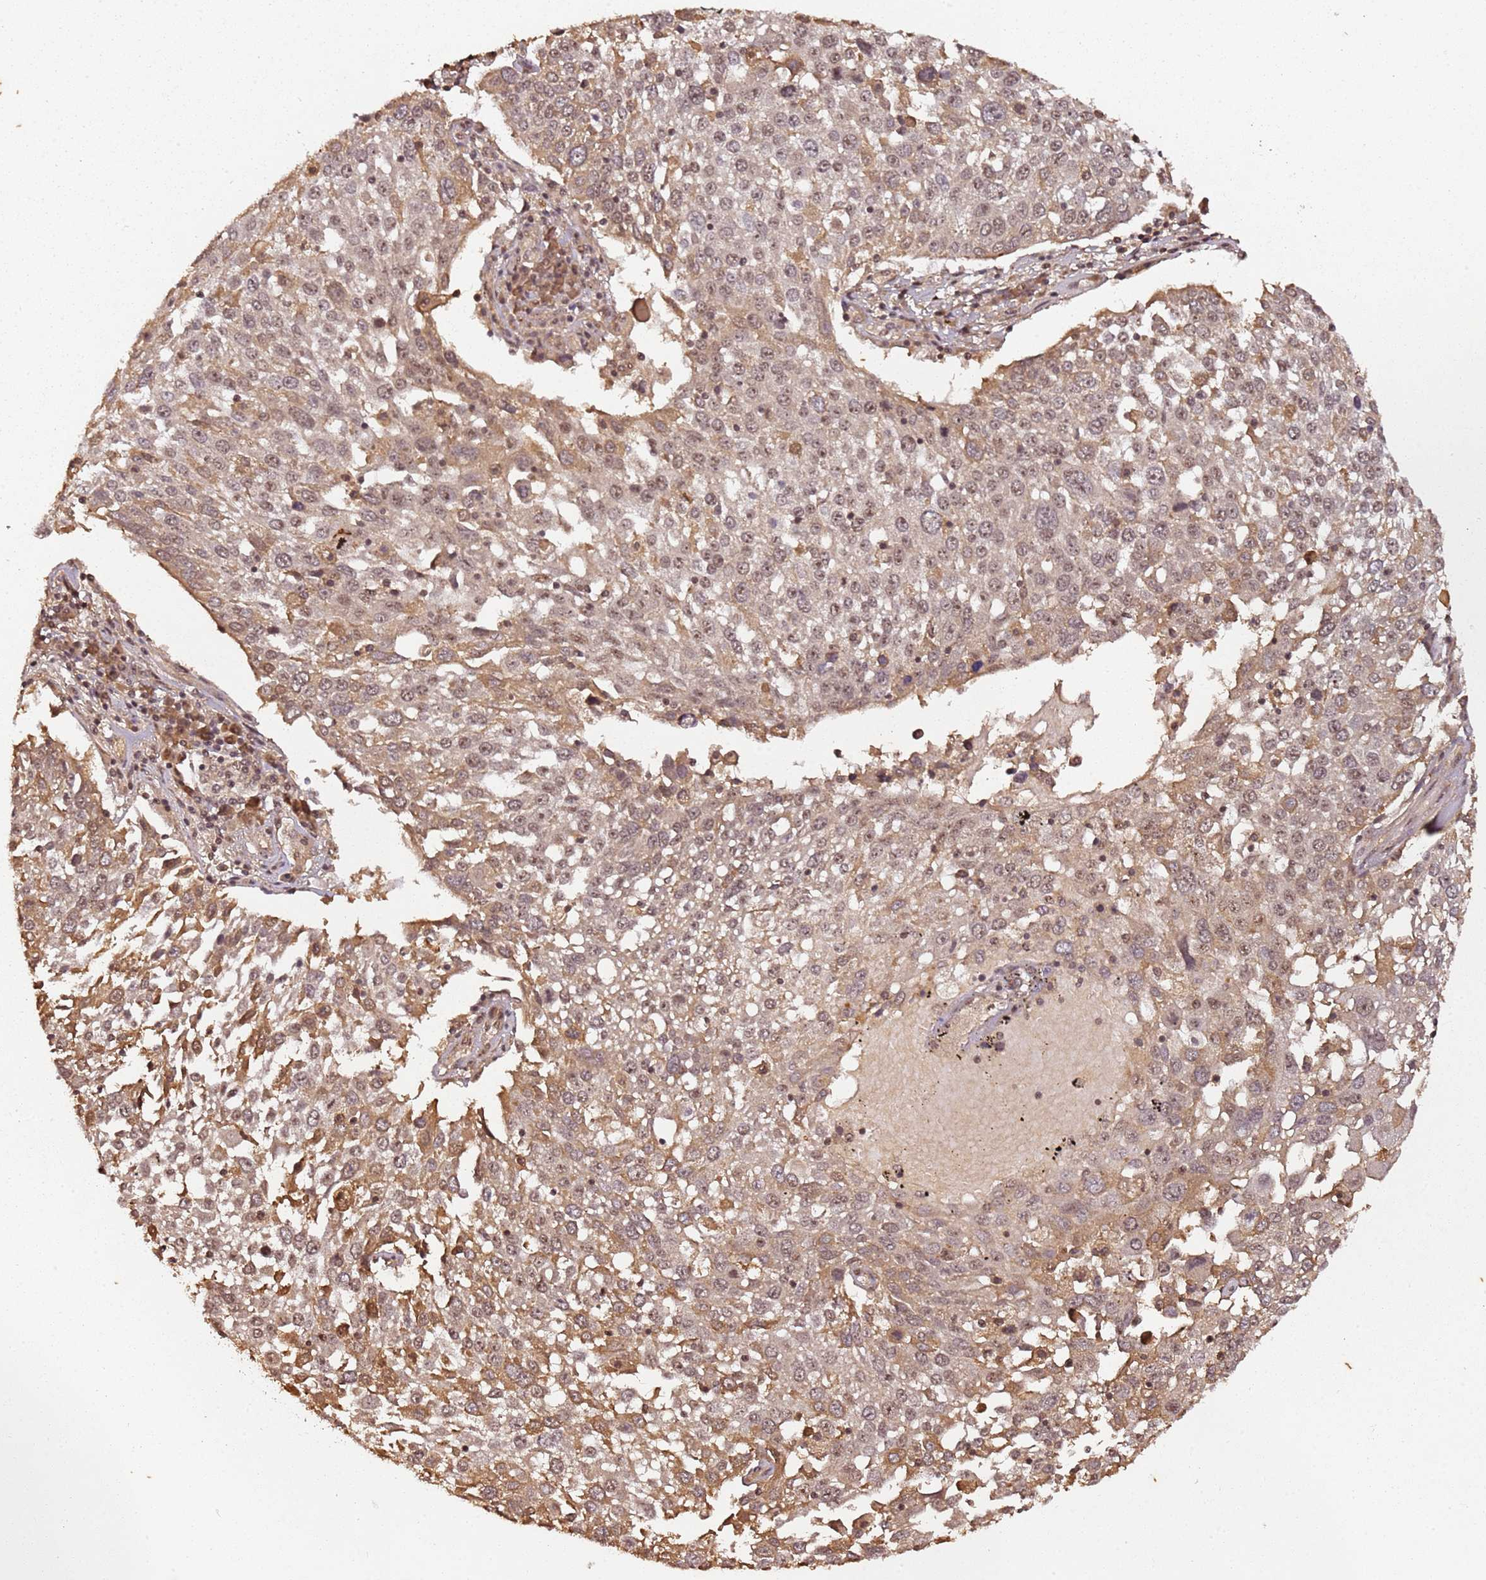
{"staining": {"intensity": "moderate", "quantity": "<25%", "location": "cytoplasmic/membranous,nuclear"}, "tissue": "lung cancer", "cell_type": "Tumor cells", "image_type": "cancer", "snomed": [{"axis": "morphology", "description": "Squamous cell carcinoma, NOS"}, {"axis": "topography", "description": "Lung"}], "caption": "An immunohistochemistry (IHC) photomicrograph of tumor tissue is shown. Protein staining in brown labels moderate cytoplasmic/membranous and nuclear positivity in squamous cell carcinoma (lung) within tumor cells.", "gene": "COL1A2", "patient": {"sex": "male", "age": 65}}